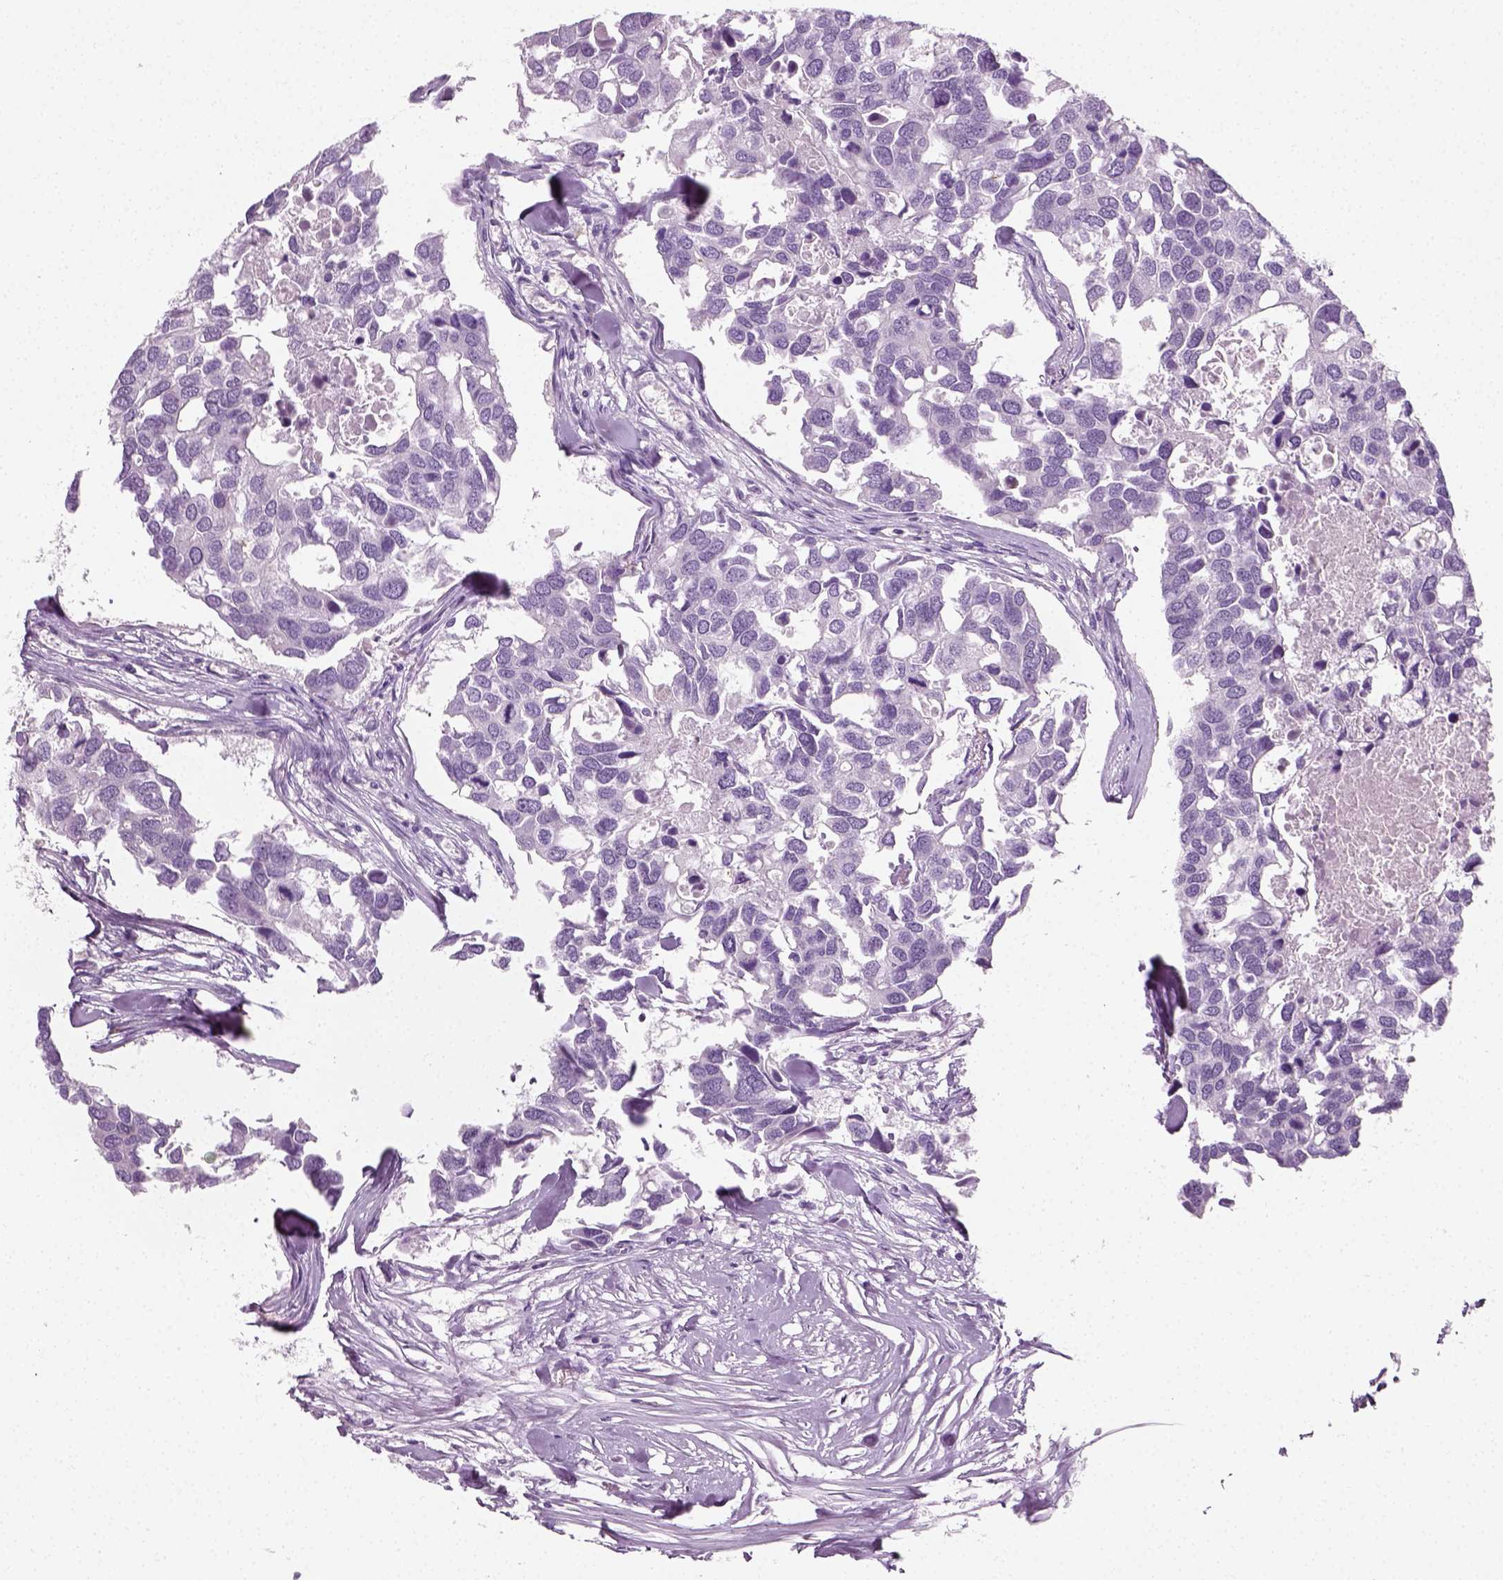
{"staining": {"intensity": "negative", "quantity": "none", "location": "none"}, "tissue": "breast cancer", "cell_type": "Tumor cells", "image_type": "cancer", "snomed": [{"axis": "morphology", "description": "Duct carcinoma"}, {"axis": "topography", "description": "Breast"}], "caption": "The micrograph displays no staining of tumor cells in breast intraductal carcinoma.", "gene": "SPATA31E1", "patient": {"sex": "female", "age": 83}}